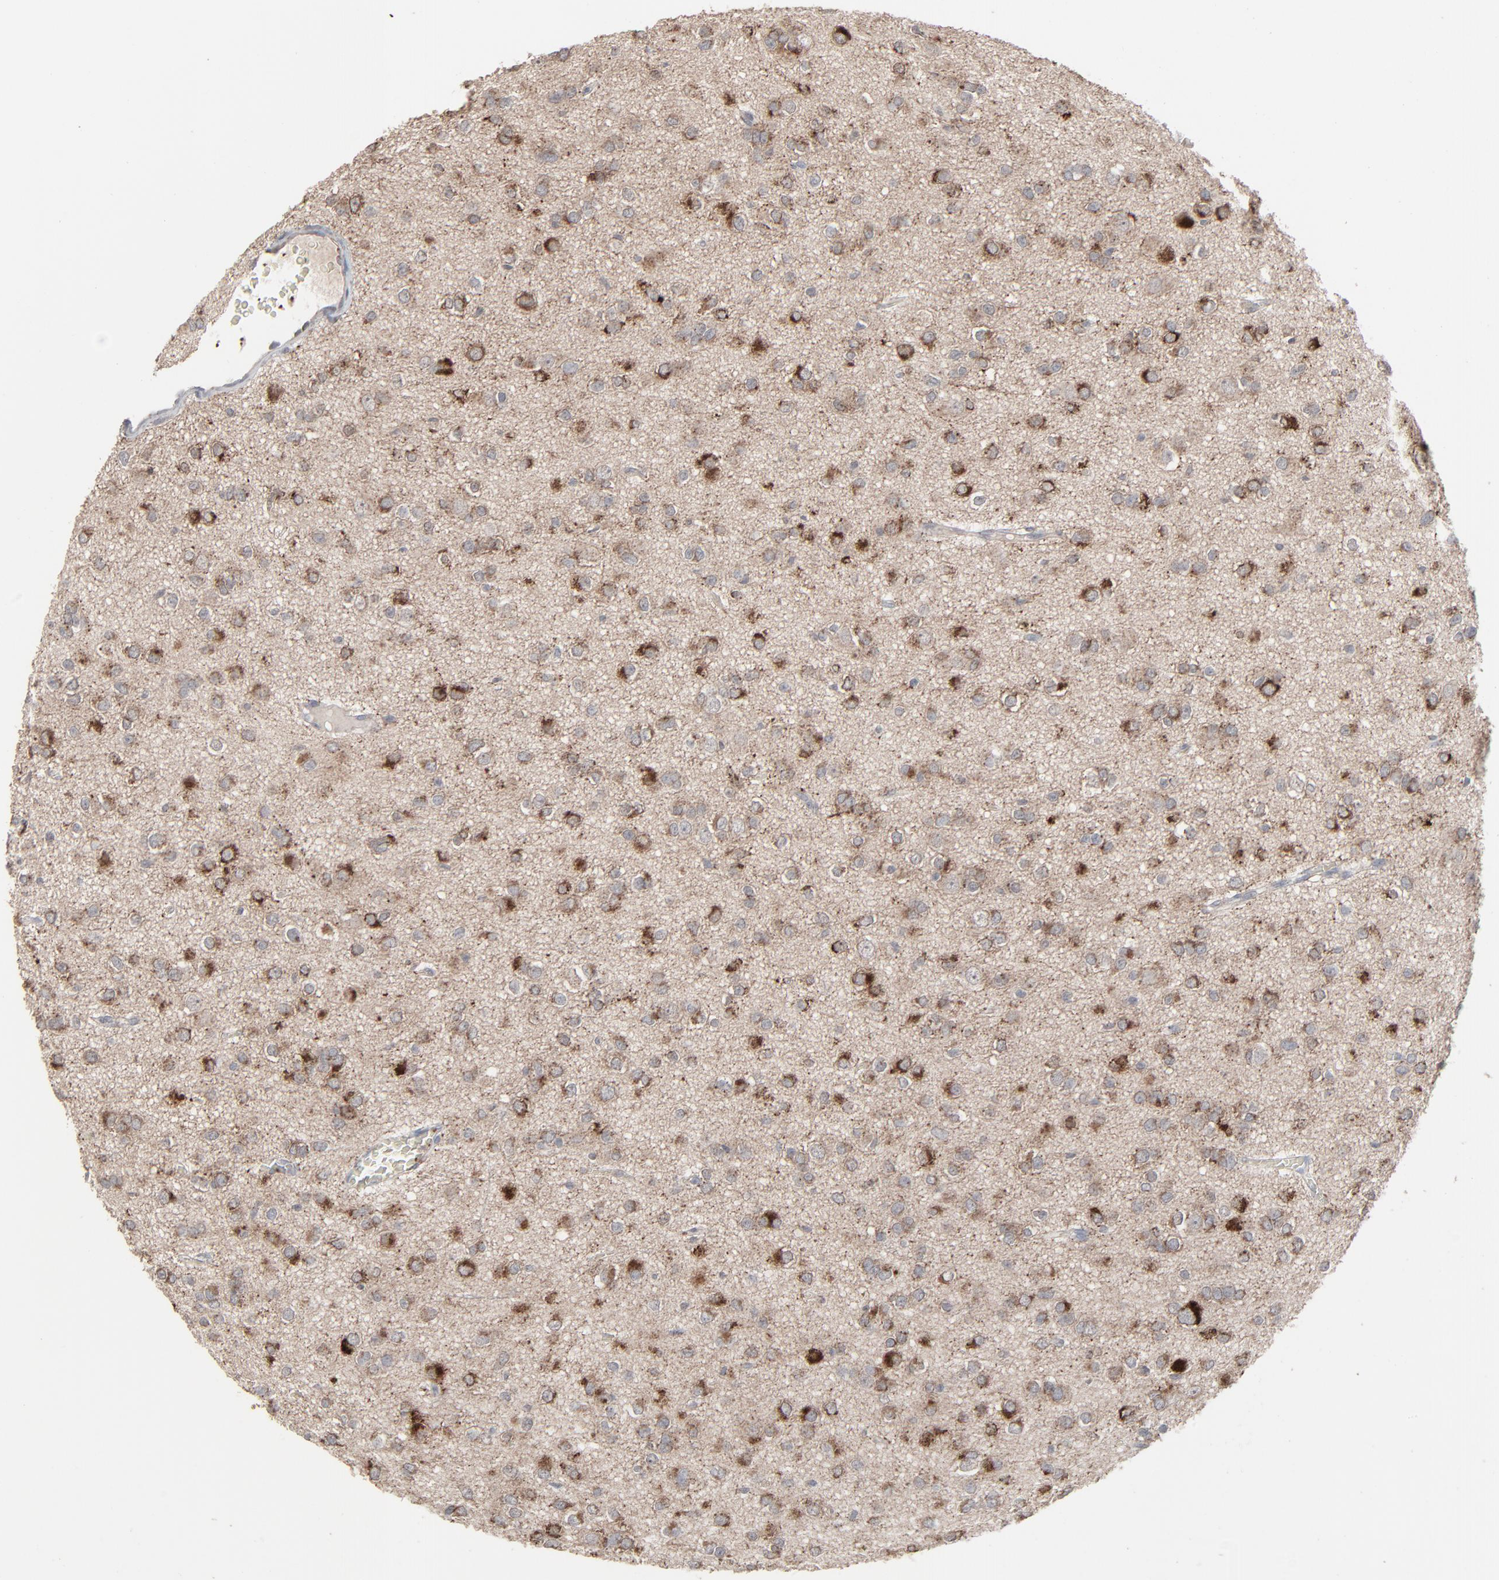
{"staining": {"intensity": "strong", "quantity": ">75%", "location": "cytoplasmic/membranous"}, "tissue": "glioma", "cell_type": "Tumor cells", "image_type": "cancer", "snomed": [{"axis": "morphology", "description": "Glioma, malignant, Low grade"}, {"axis": "topography", "description": "Brain"}], "caption": "Malignant low-grade glioma stained with immunohistochemistry (IHC) demonstrates strong cytoplasmic/membranous expression in approximately >75% of tumor cells. The protein is shown in brown color, while the nuclei are stained blue.", "gene": "JAM3", "patient": {"sex": "male", "age": 42}}